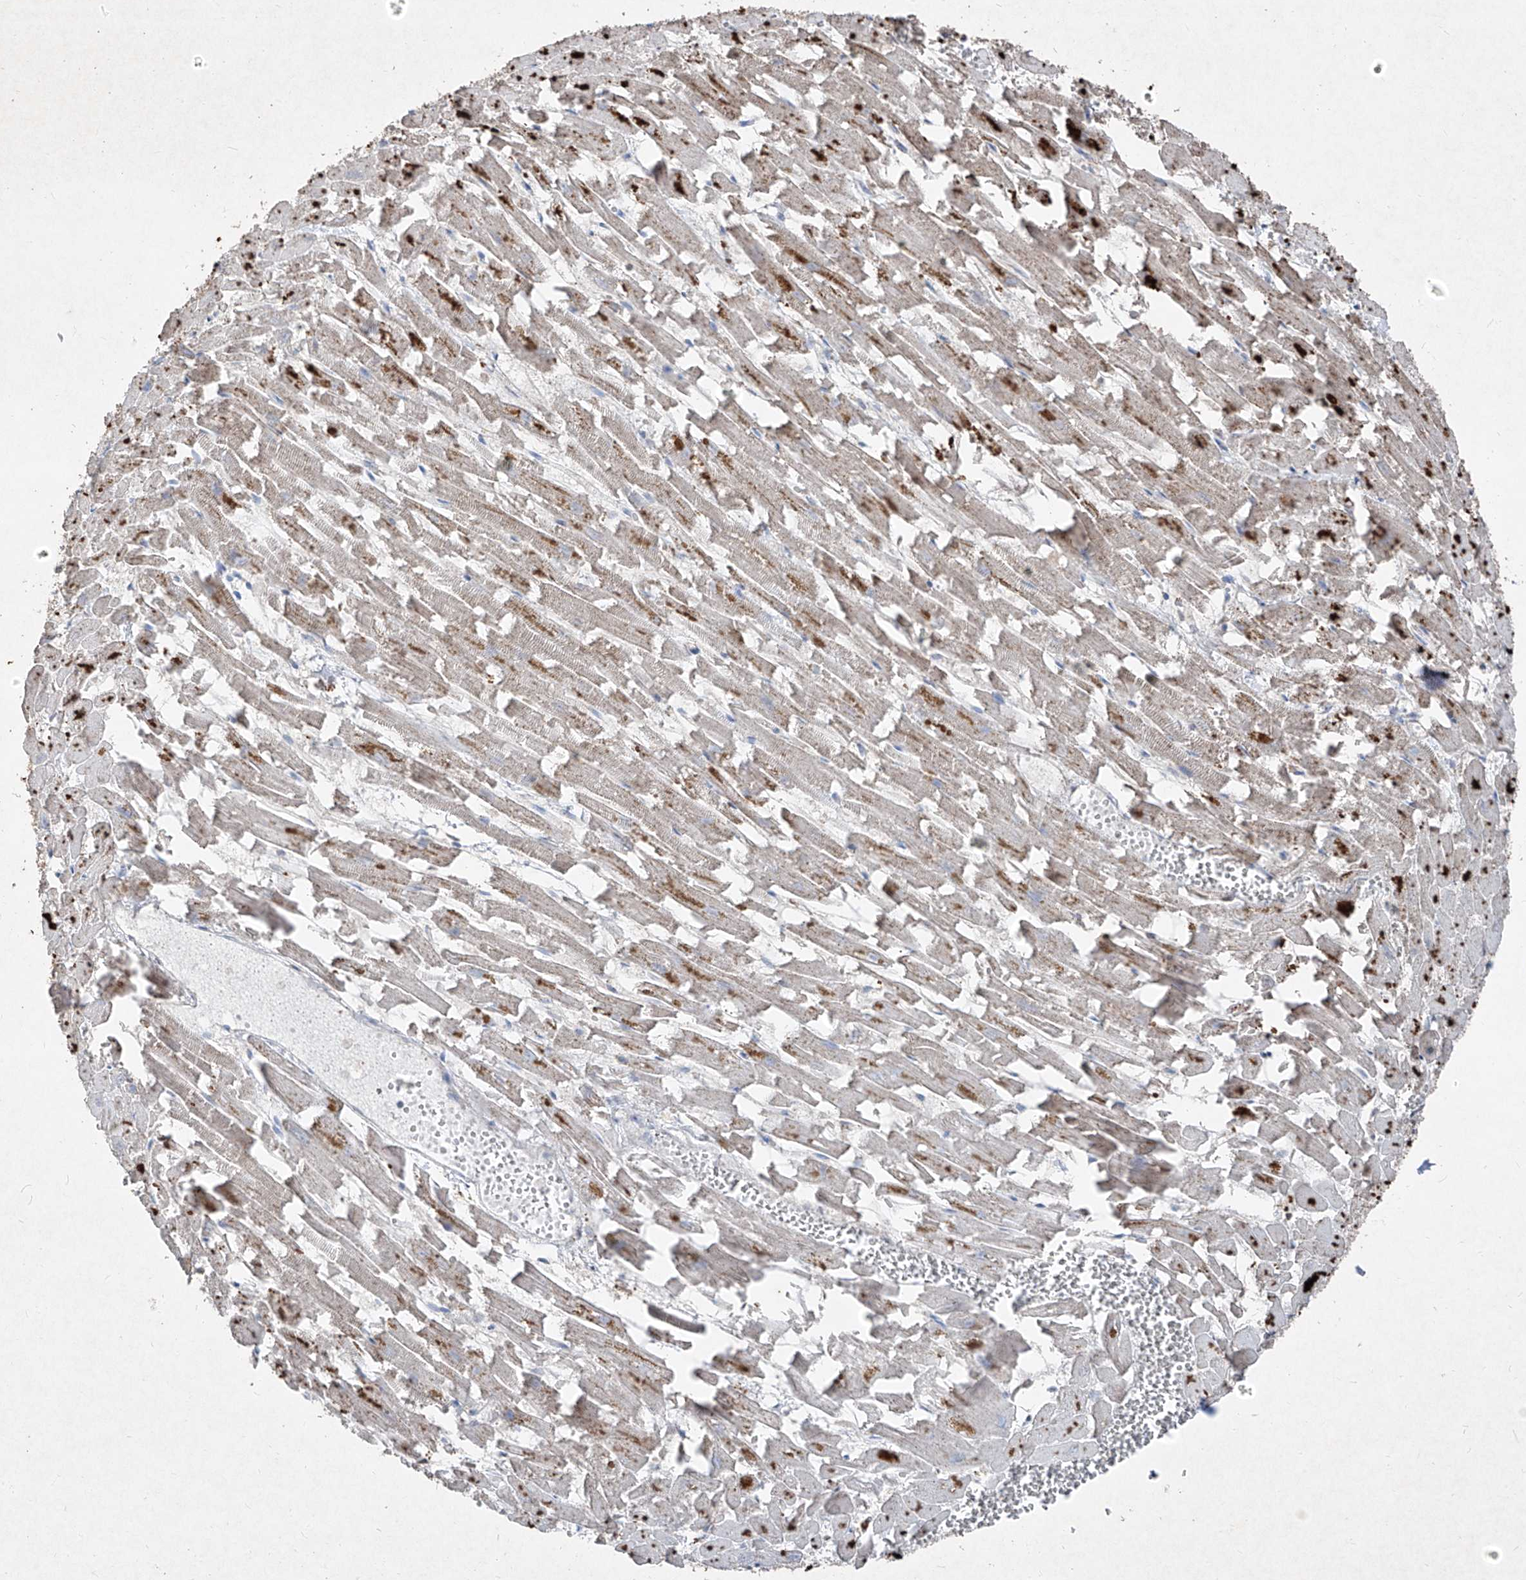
{"staining": {"intensity": "strong", "quantity": "25%-75%", "location": "cytoplasmic/membranous"}, "tissue": "heart muscle", "cell_type": "Cardiomyocytes", "image_type": "normal", "snomed": [{"axis": "morphology", "description": "Normal tissue, NOS"}, {"axis": "topography", "description": "Heart"}], "caption": "Normal heart muscle shows strong cytoplasmic/membranous positivity in about 25%-75% of cardiomyocytes (DAB = brown stain, brightfield microscopy at high magnification)..", "gene": "ABCD3", "patient": {"sex": "female", "age": 64}}